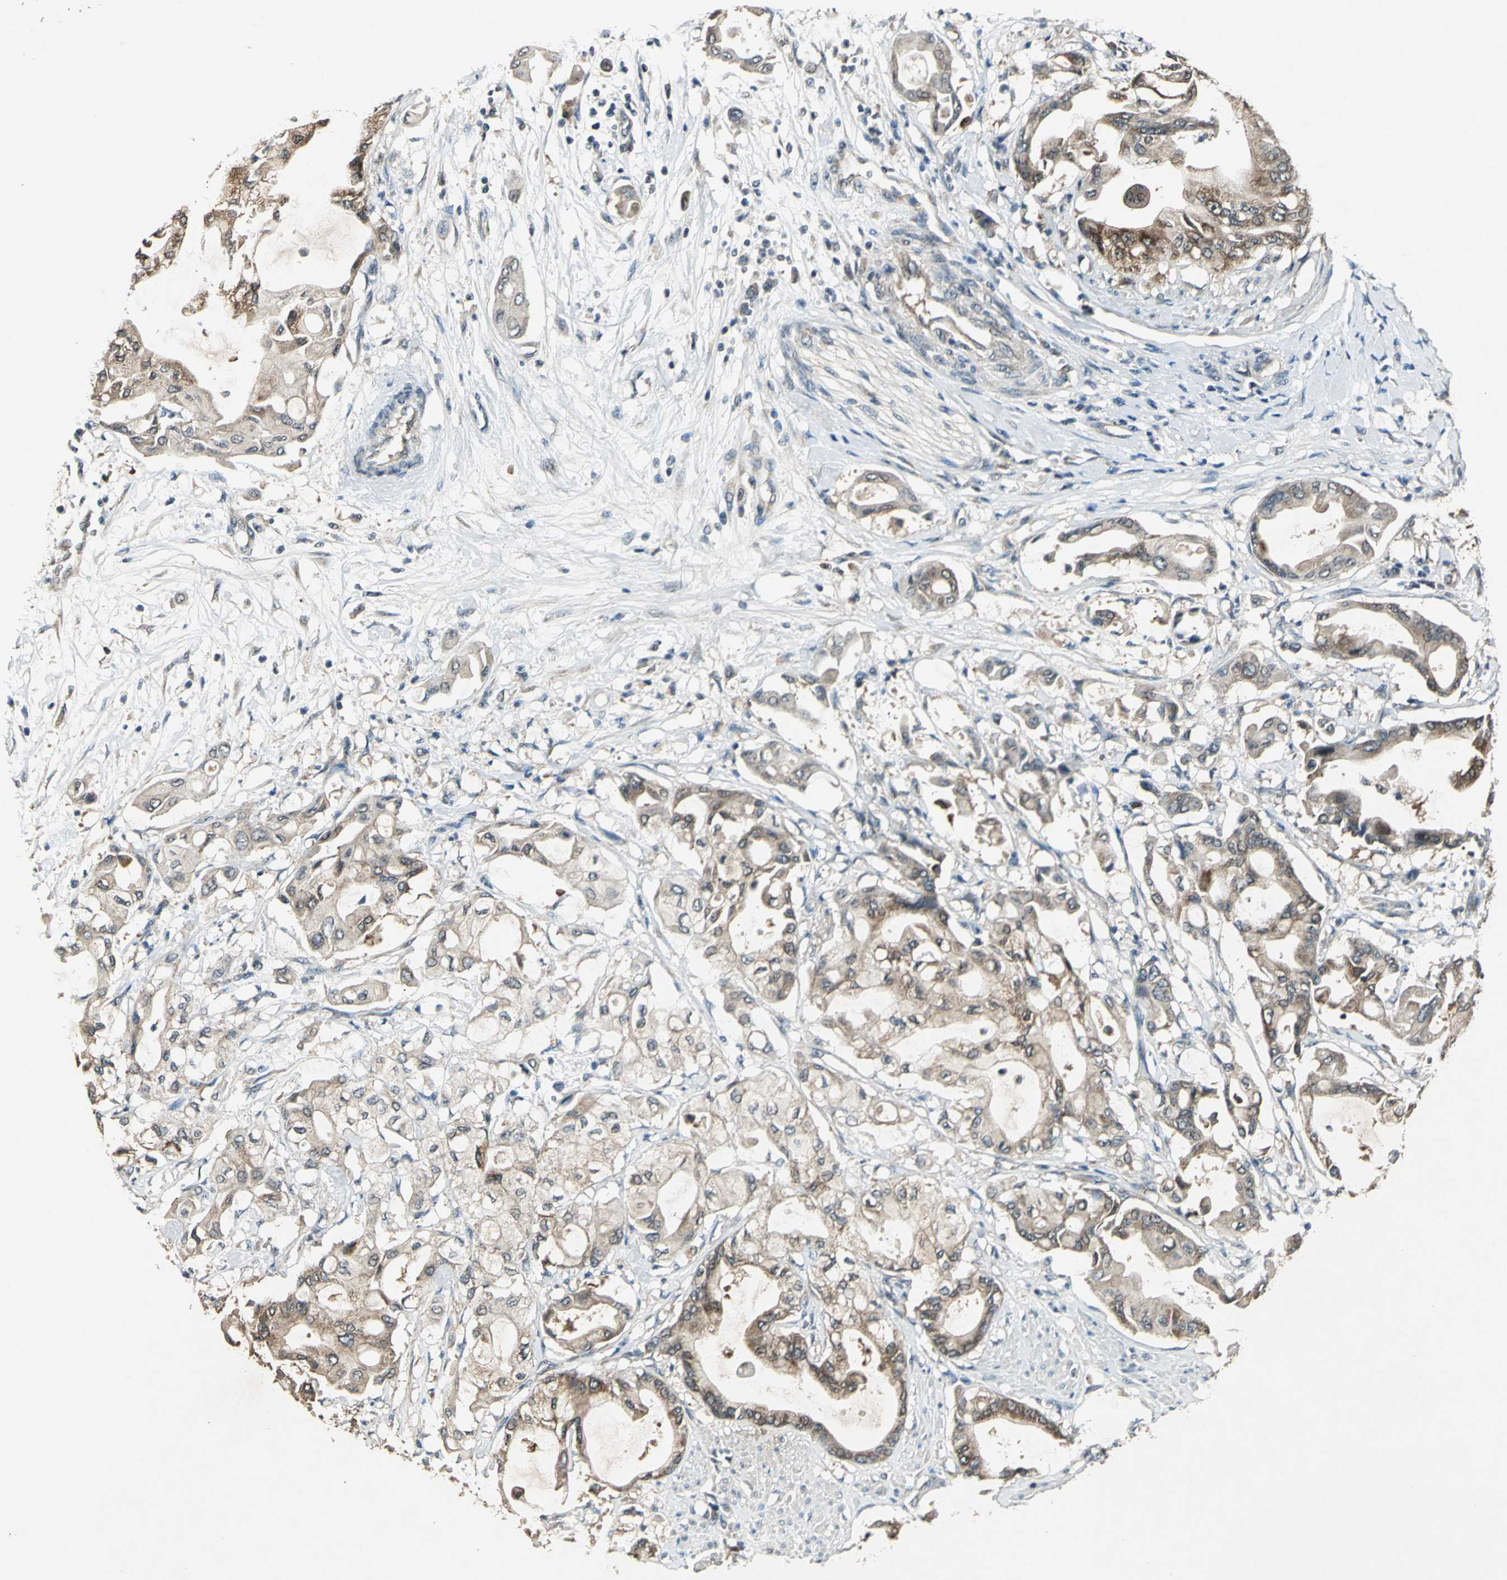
{"staining": {"intensity": "moderate", "quantity": ">75%", "location": "cytoplasmic/membranous"}, "tissue": "pancreatic cancer", "cell_type": "Tumor cells", "image_type": "cancer", "snomed": [{"axis": "morphology", "description": "Adenocarcinoma, NOS"}, {"axis": "morphology", "description": "Adenocarcinoma, metastatic, NOS"}, {"axis": "topography", "description": "Lymph node"}, {"axis": "topography", "description": "Pancreas"}, {"axis": "topography", "description": "Duodenum"}], "caption": "Protein expression analysis of pancreatic adenocarcinoma shows moderate cytoplasmic/membranous expression in about >75% of tumor cells.", "gene": "AHSA1", "patient": {"sex": "female", "age": 64}}